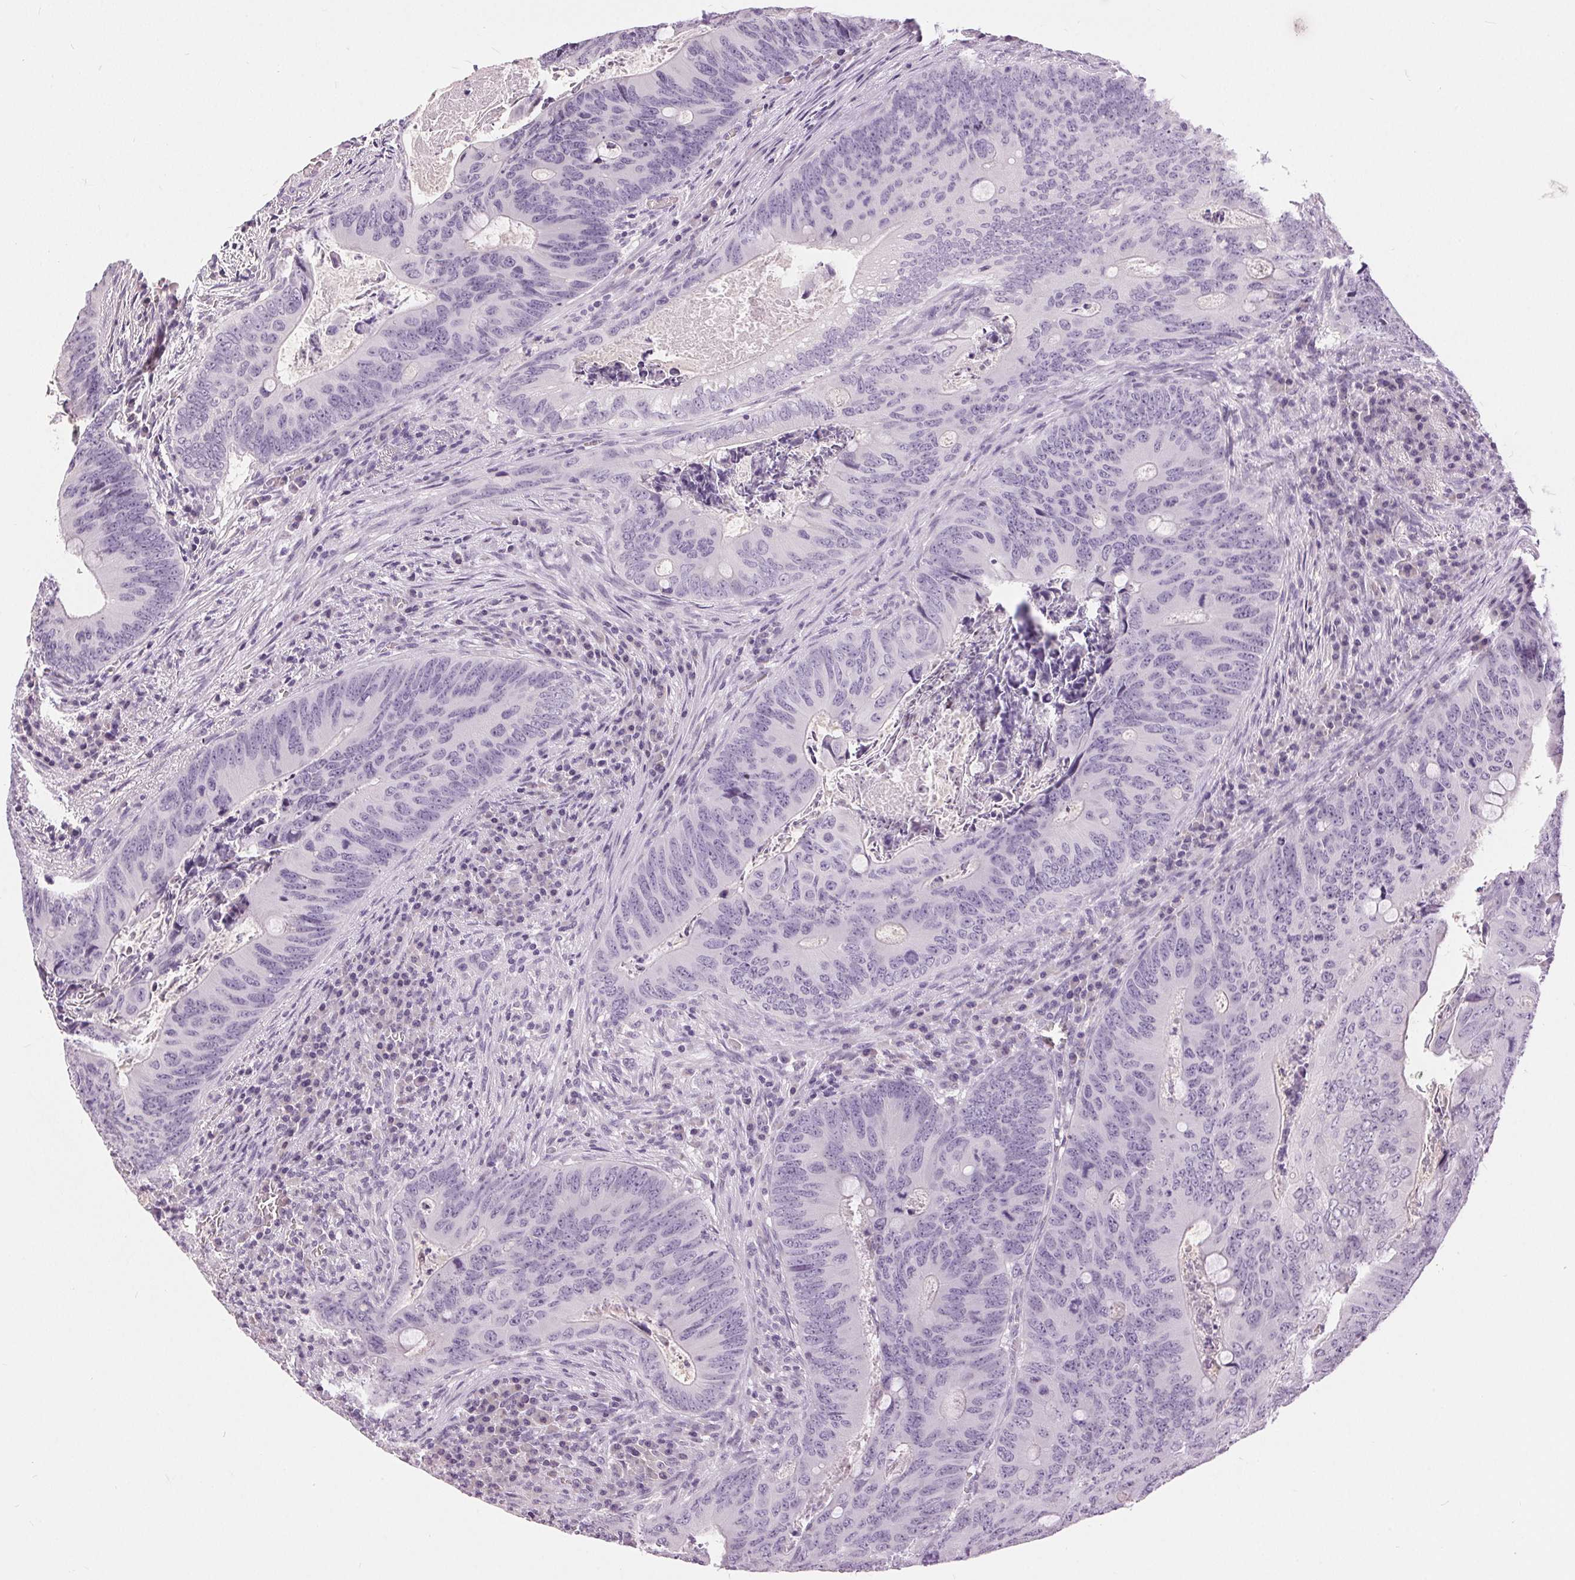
{"staining": {"intensity": "negative", "quantity": "none", "location": "none"}, "tissue": "colorectal cancer", "cell_type": "Tumor cells", "image_type": "cancer", "snomed": [{"axis": "morphology", "description": "Adenocarcinoma, NOS"}, {"axis": "topography", "description": "Colon"}], "caption": "DAB immunohistochemical staining of human colorectal cancer demonstrates no significant expression in tumor cells.", "gene": "DSG3", "patient": {"sex": "female", "age": 74}}